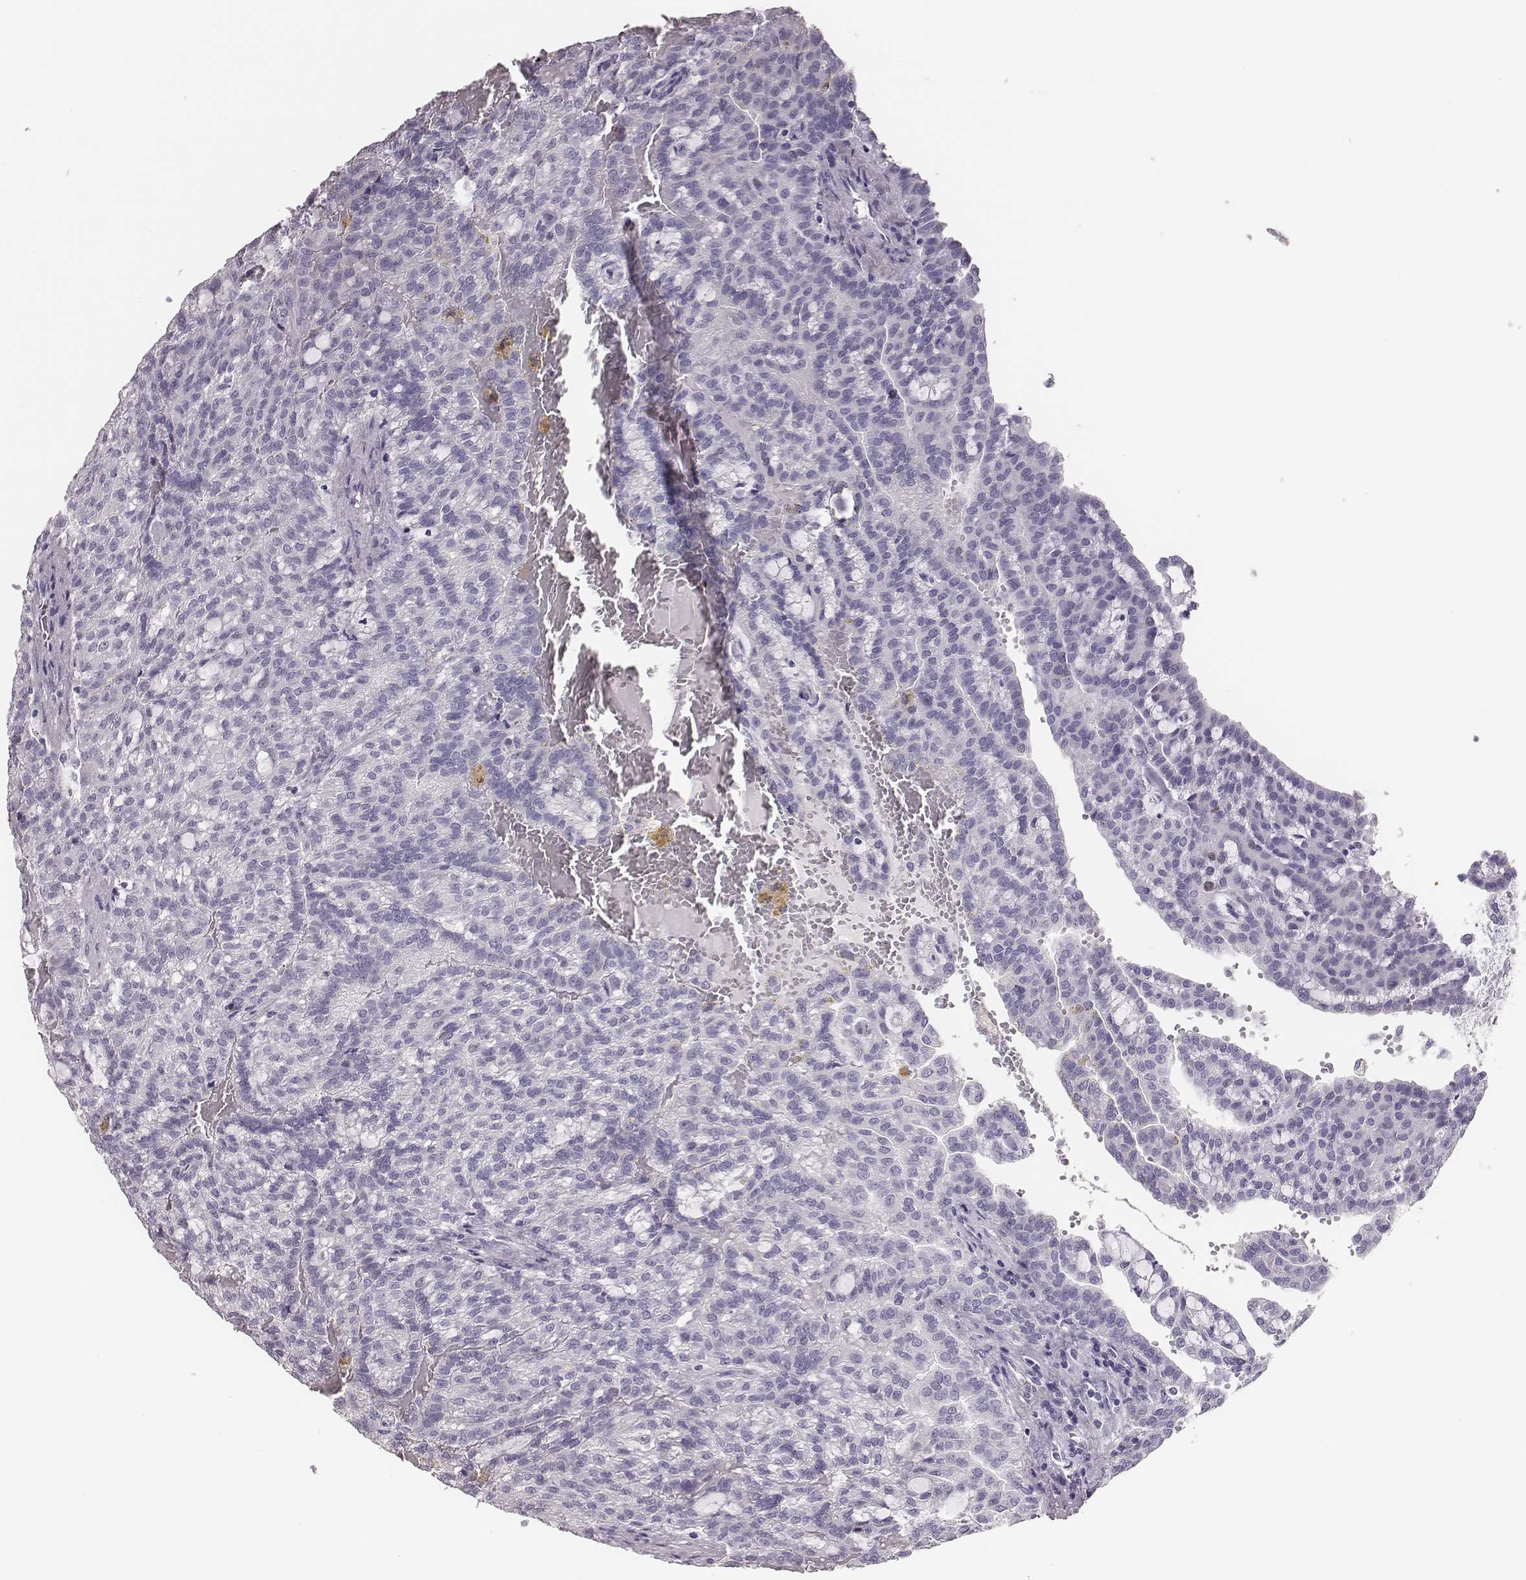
{"staining": {"intensity": "negative", "quantity": "none", "location": "none"}, "tissue": "renal cancer", "cell_type": "Tumor cells", "image_type": "cancer", "snomed": [{"axis": "morphology", "description": "Adenocarcinoma, NOS"}, {"axis": "topography", "description": "Kidney"}], "caption": "The IHC photomicrograph has no significant positivity in tumor cells of renal cancer (adenocarcinoma) tissue.", "gene": "H1-6", "patient": {"sex": "male", "age": 63}}